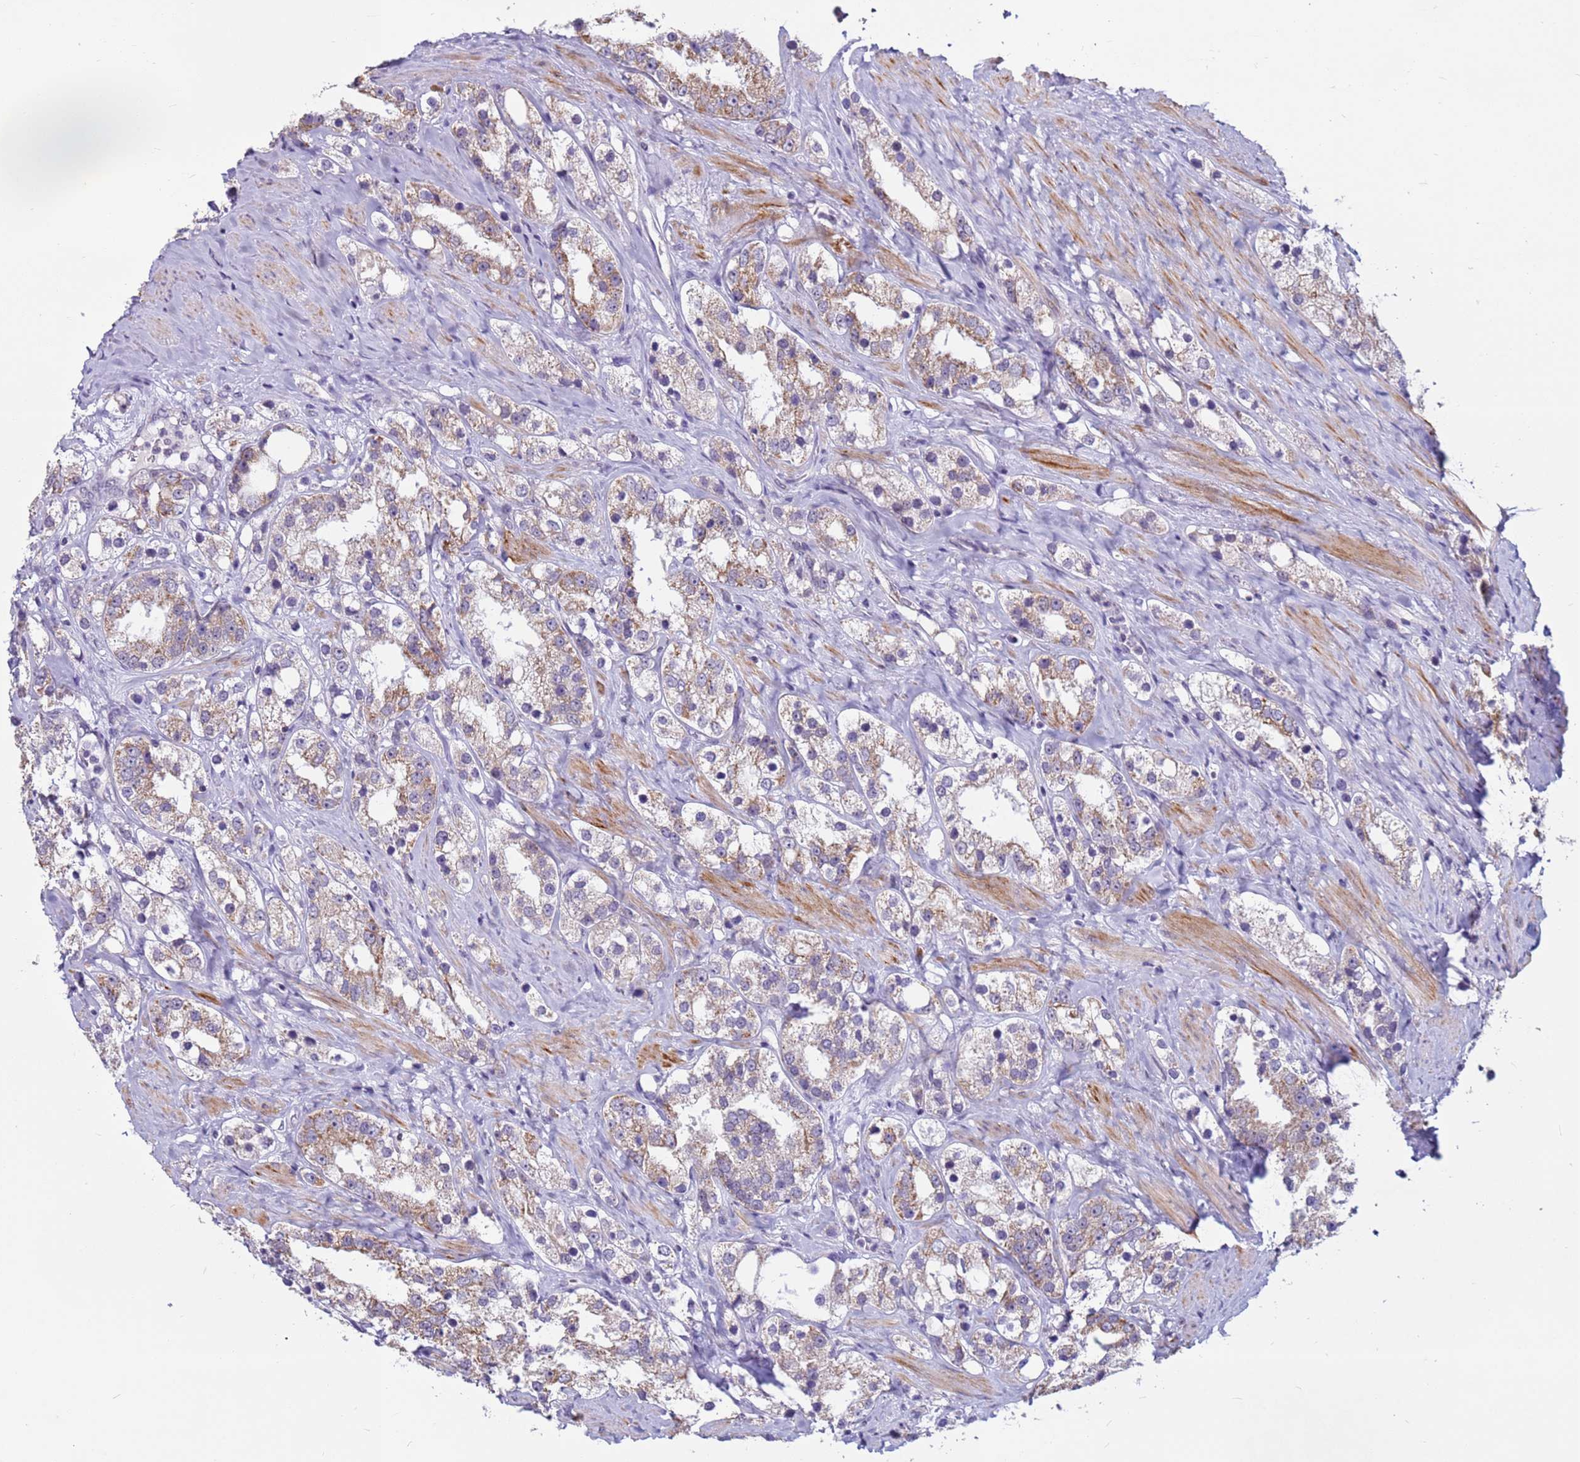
{"staining": {"intensity": "moderate", "quantity": "25%-75%", "location": "cytoplasmic/membranous"}, "tissue": "prostate cancer", "cell_type": "Tumor cells", "image_type": "cancer", "snomed": [{"axis": "morphology", "description": "Adenocarcinoma, NOS"}, {"axis": "topography", "description": "Prostate"}], "caption": "Prostate cancer stained with IHC reveals moderate cytoplasmic/membranous staining in about 25%-75% of tumor cells.", "gene": "CDK2AP2", "patient": {"sex": "male", "age": 79}}